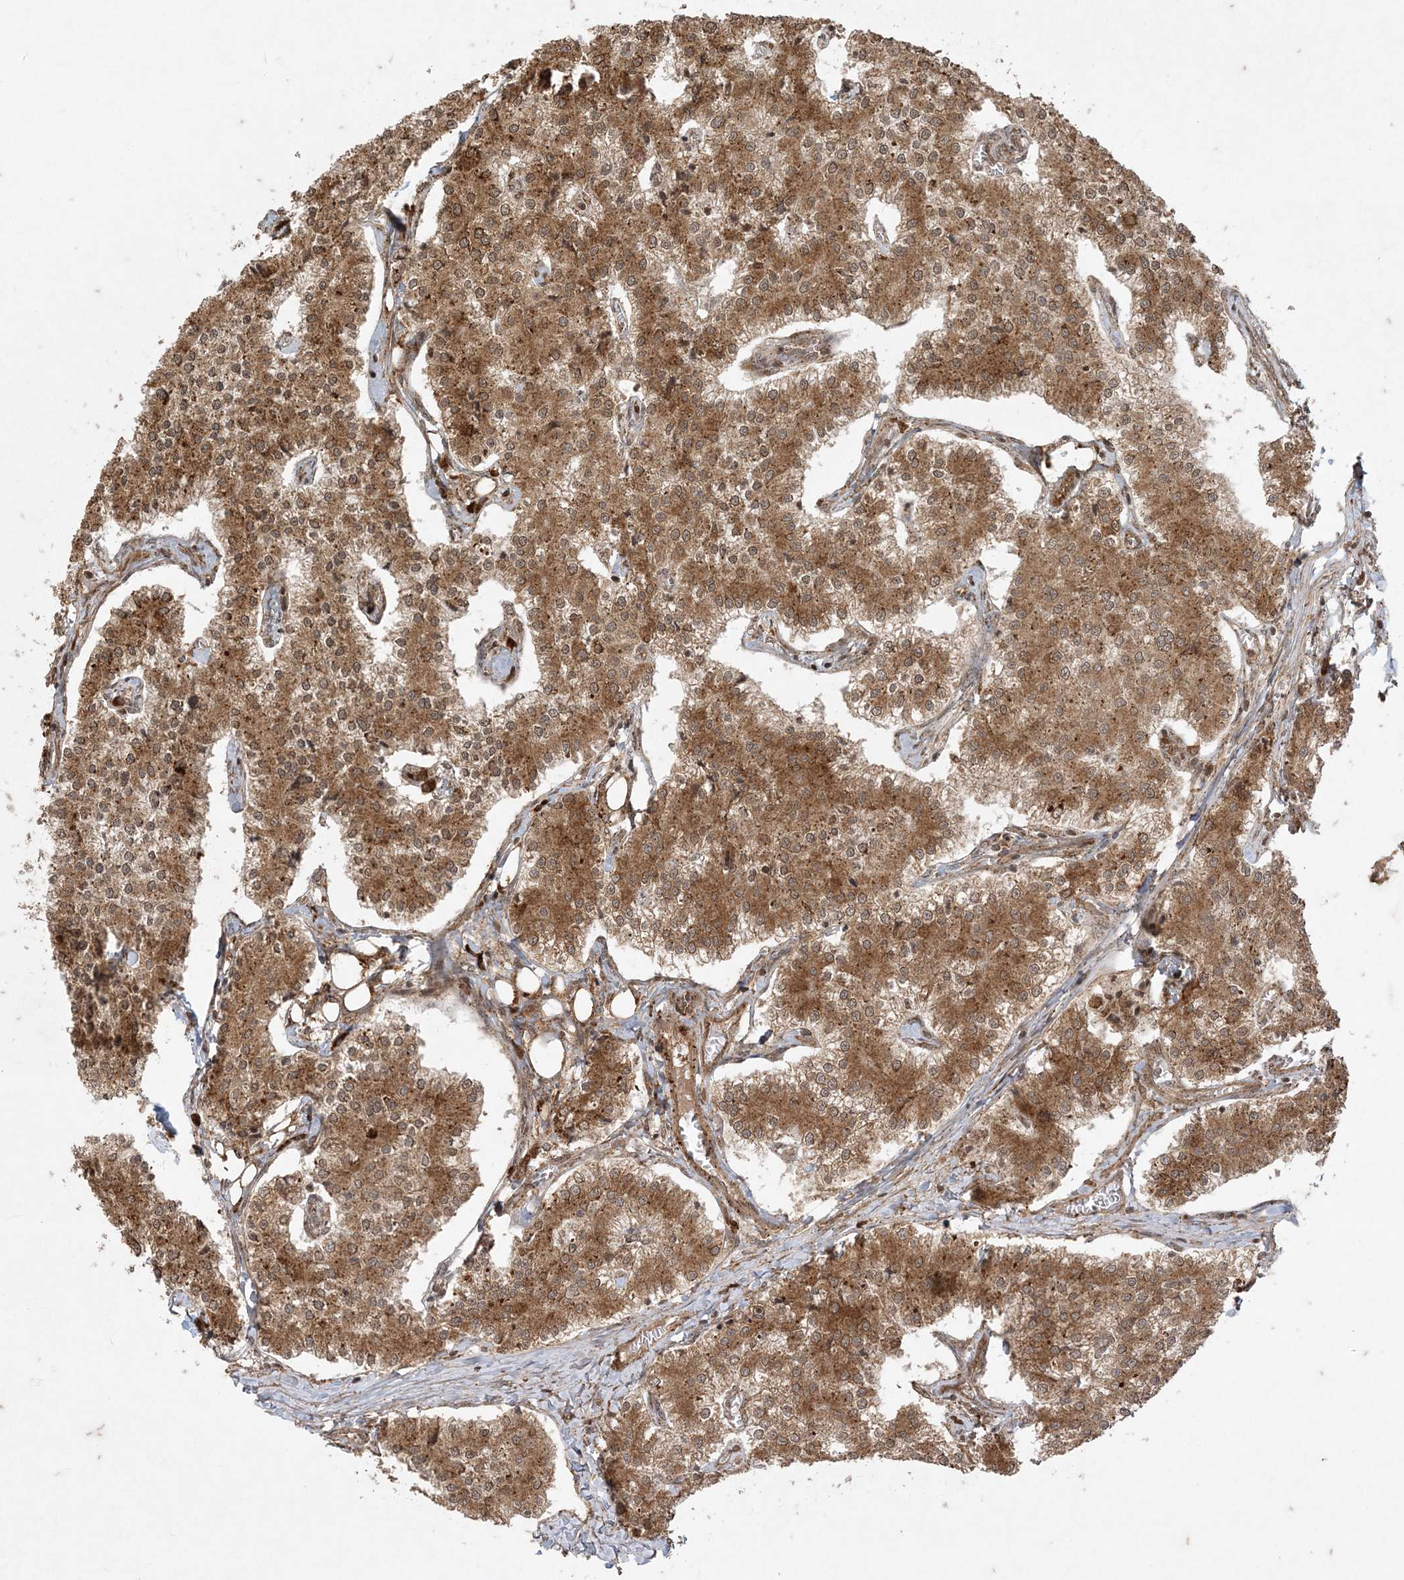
{"staining": {"intensity": "moderate", "quantity": ">75%", "location": "cytoplasmic/membranous"}, "tissue": "carcinoid", "cell_type": "Tumor cells", "image_type": "cancer", "snomed": [{"axis": "morphology", "description": "Carcinoid, malignant, NOS"}, {"axis": "topography", "description": "Colon"}], "caption": "IHC of human malignant carcinoid demonstrates medium levels of moderate cytoplasmic/membranous expression in about >75% of tumor cells. (IHC, brightfield microscopy, high magnification).", "gene": "RRAS", "patient": {"sex": "female", "age": 52}}